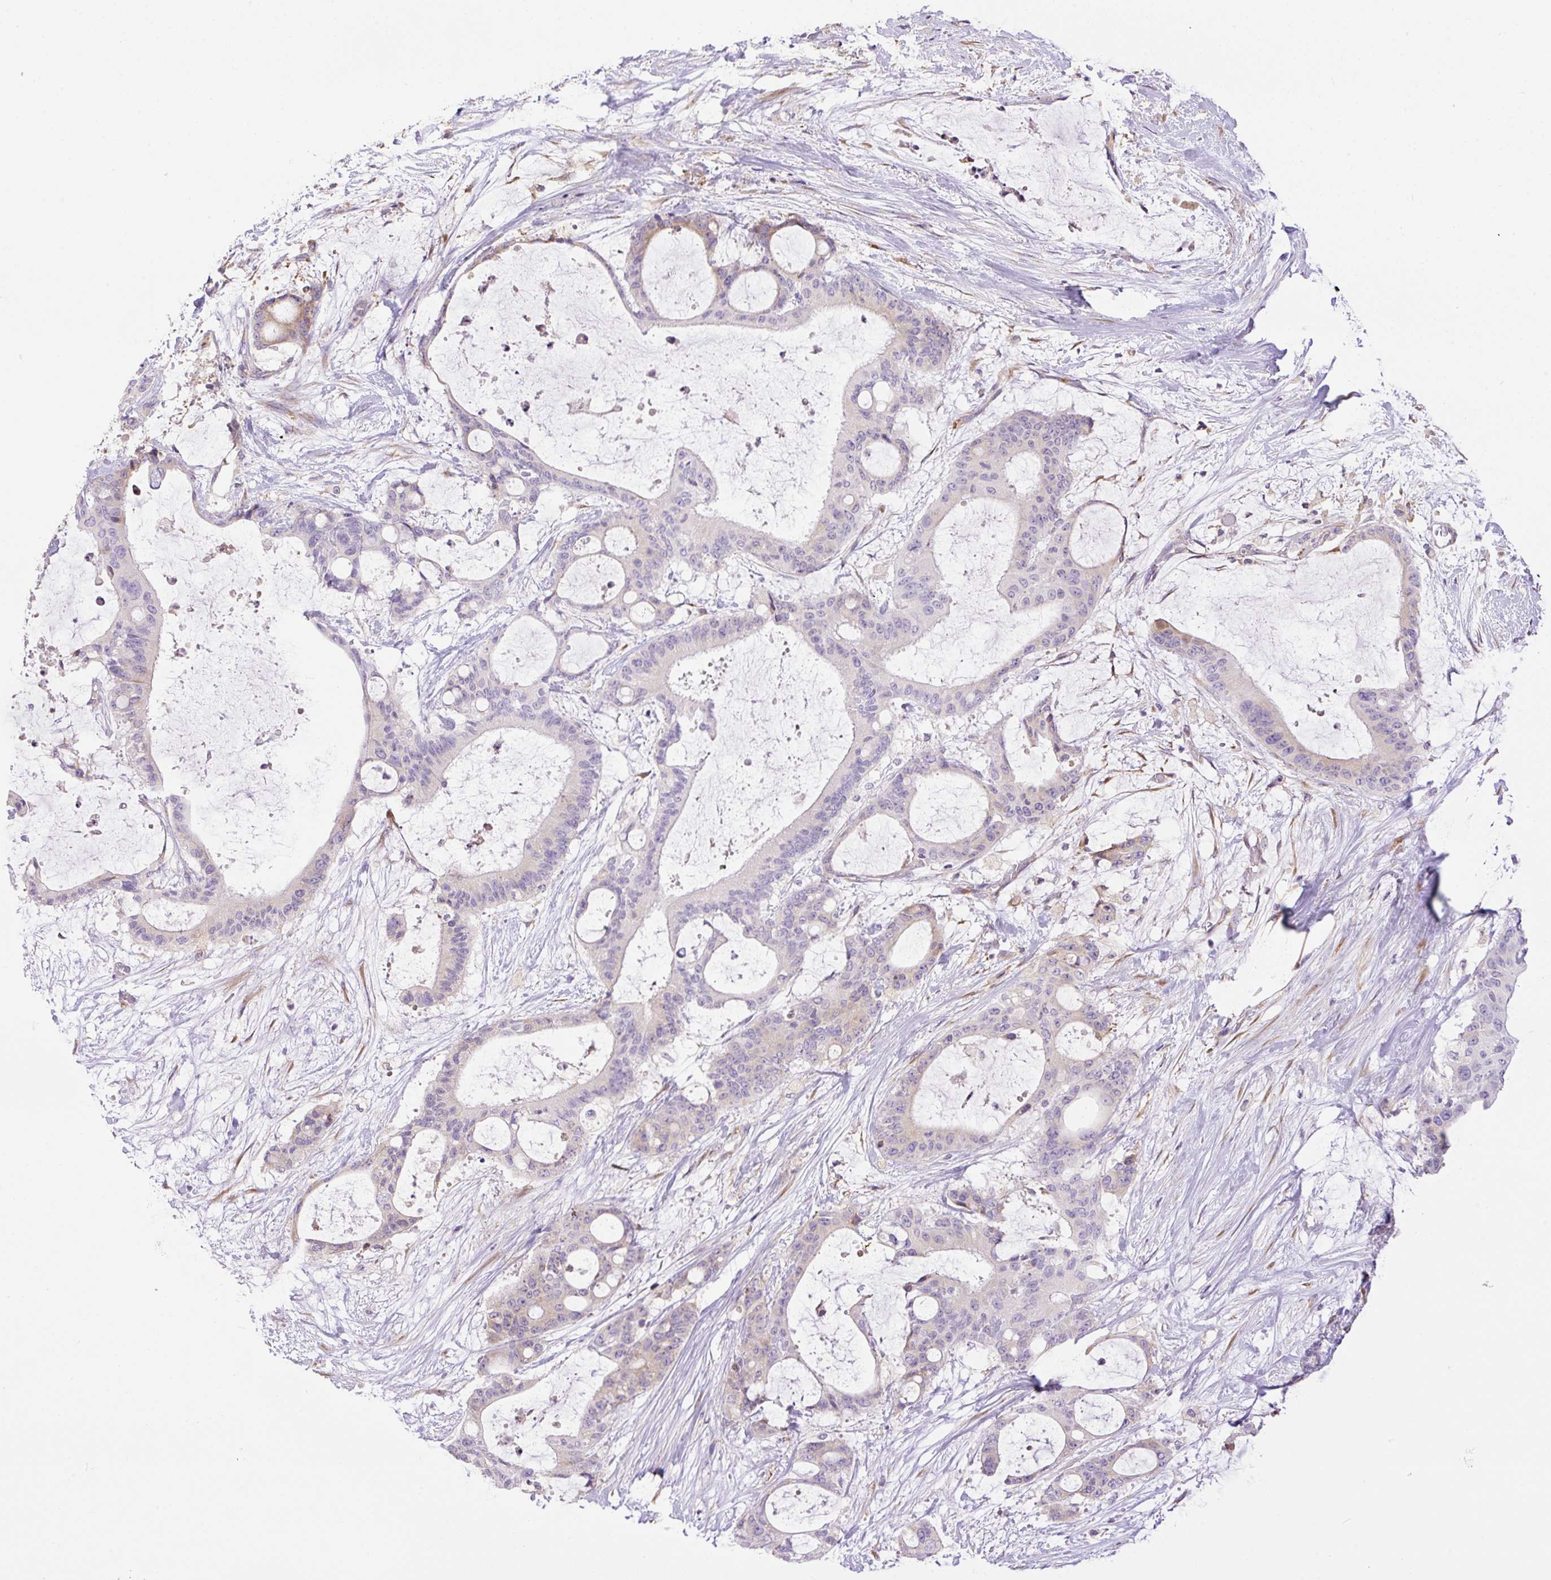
{"staining": {"intensity": "weak", "quantity": "<25%", "location": "cytoplasmic/membranous"}, "tissue": "liver cancer", "cell_type": "Tumor cells", "image_type": "cancer", "snomed": [{"axis": "morphology", "description": "Normal tissue, NOS"}, {"axis": "morphology", "description": "Cholangiocarcinoma"}, {"axis": "topography", "description": "Liver"}, {"axis": "topography", "description": "Peripheral nerve tissue"}], "caption": "Photomicrograph shows no significant protein staining in tumor cells of liver cancer.", "gene": "POFUT1", "patient": {"sex": "female", "age": 73}}